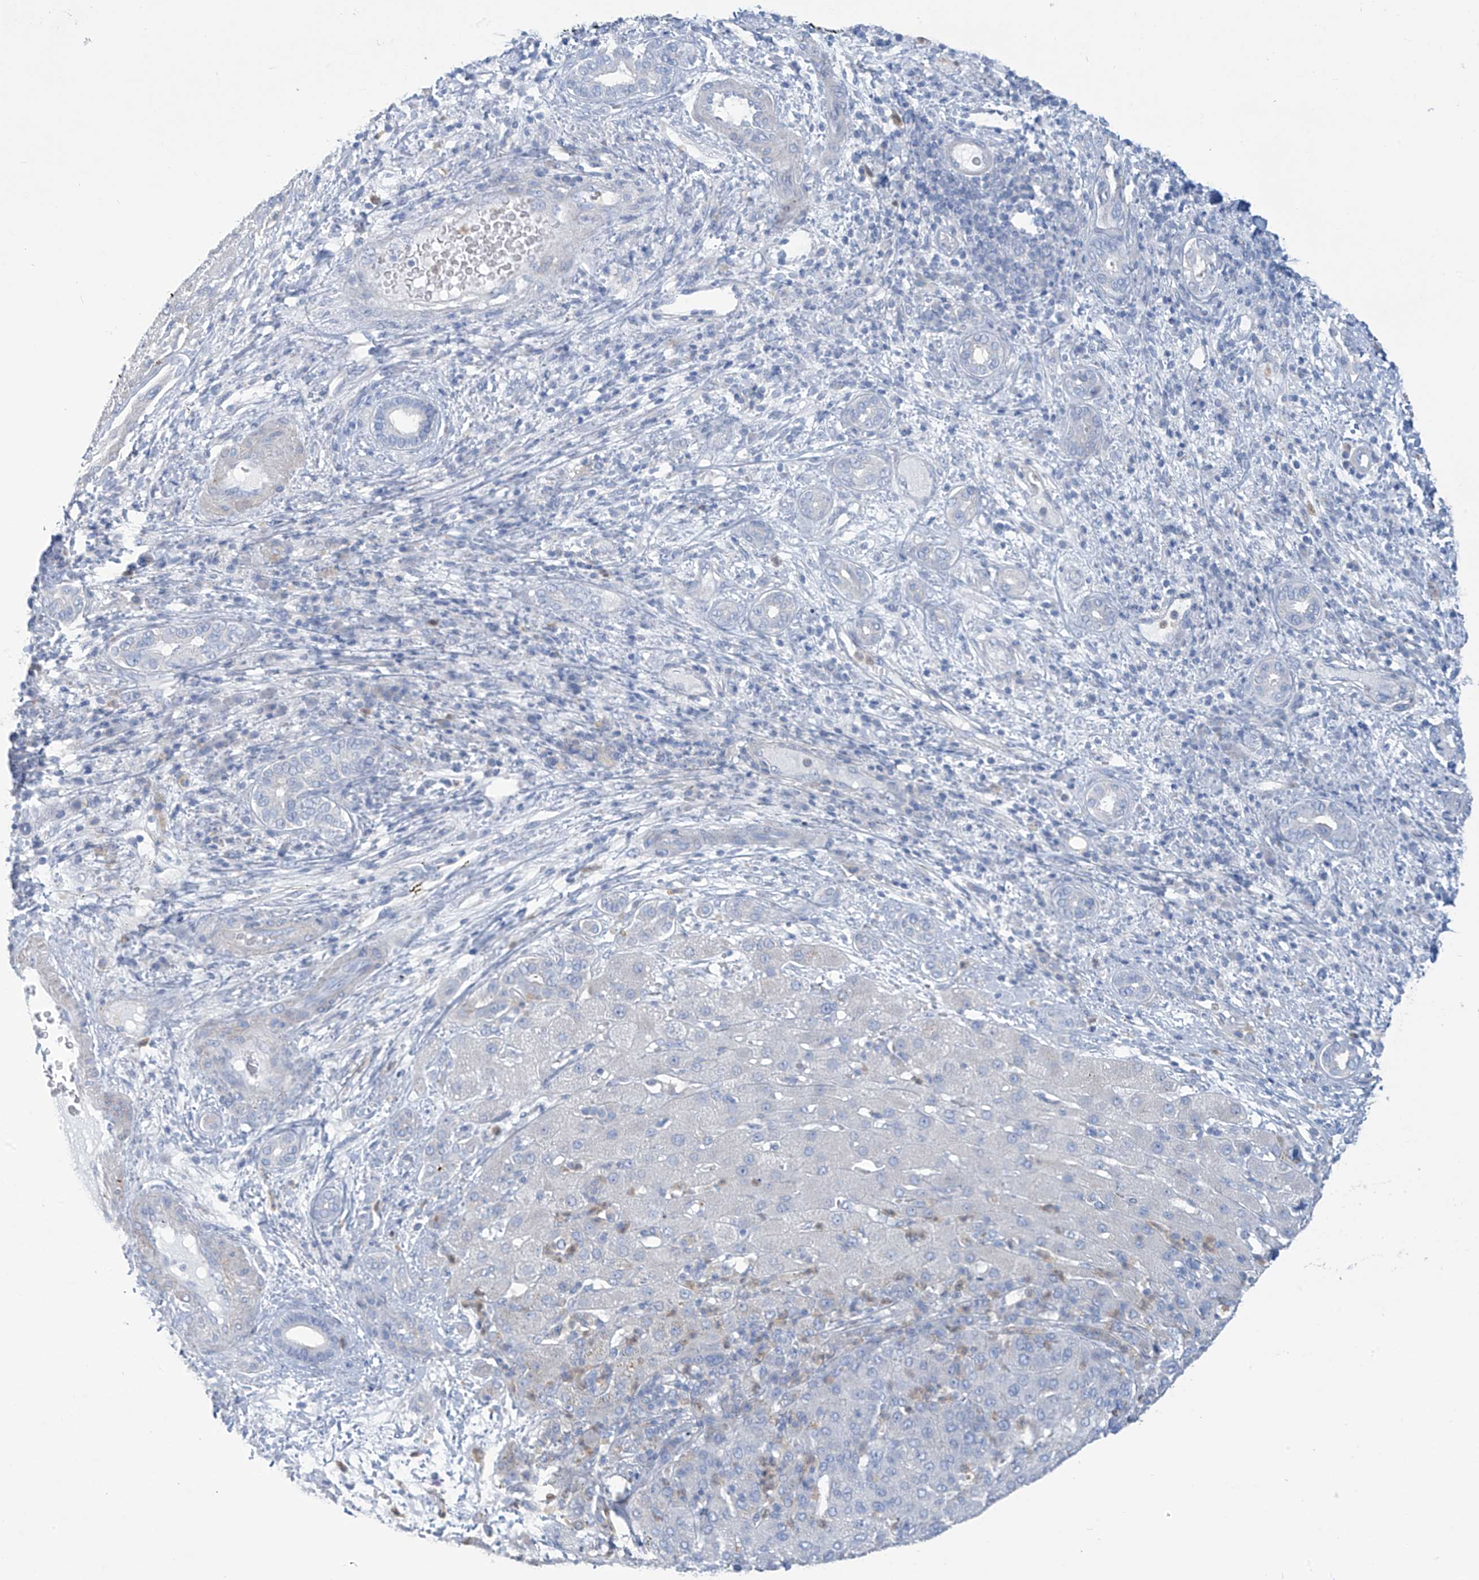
{"staining": {"intensity": "negative", "quantity": "none", "location": "none"}, "tissue": "liver cancer", "cell_type": "Tumor cells", "image_type": "cancer", "snomed": [{"axis": "morphology", "description": "Carcinoma, Hepatocellular, NOS"}, {"axis": "topography", "description": "Liver"}], "caption": "High power microscopy histopathology image of an IHC image of liver hepatocellular carcinoma, revealing no significant expression in tumor cells.", "gene": "FABP2", "patient": {"sex": "male", "age": 65}}